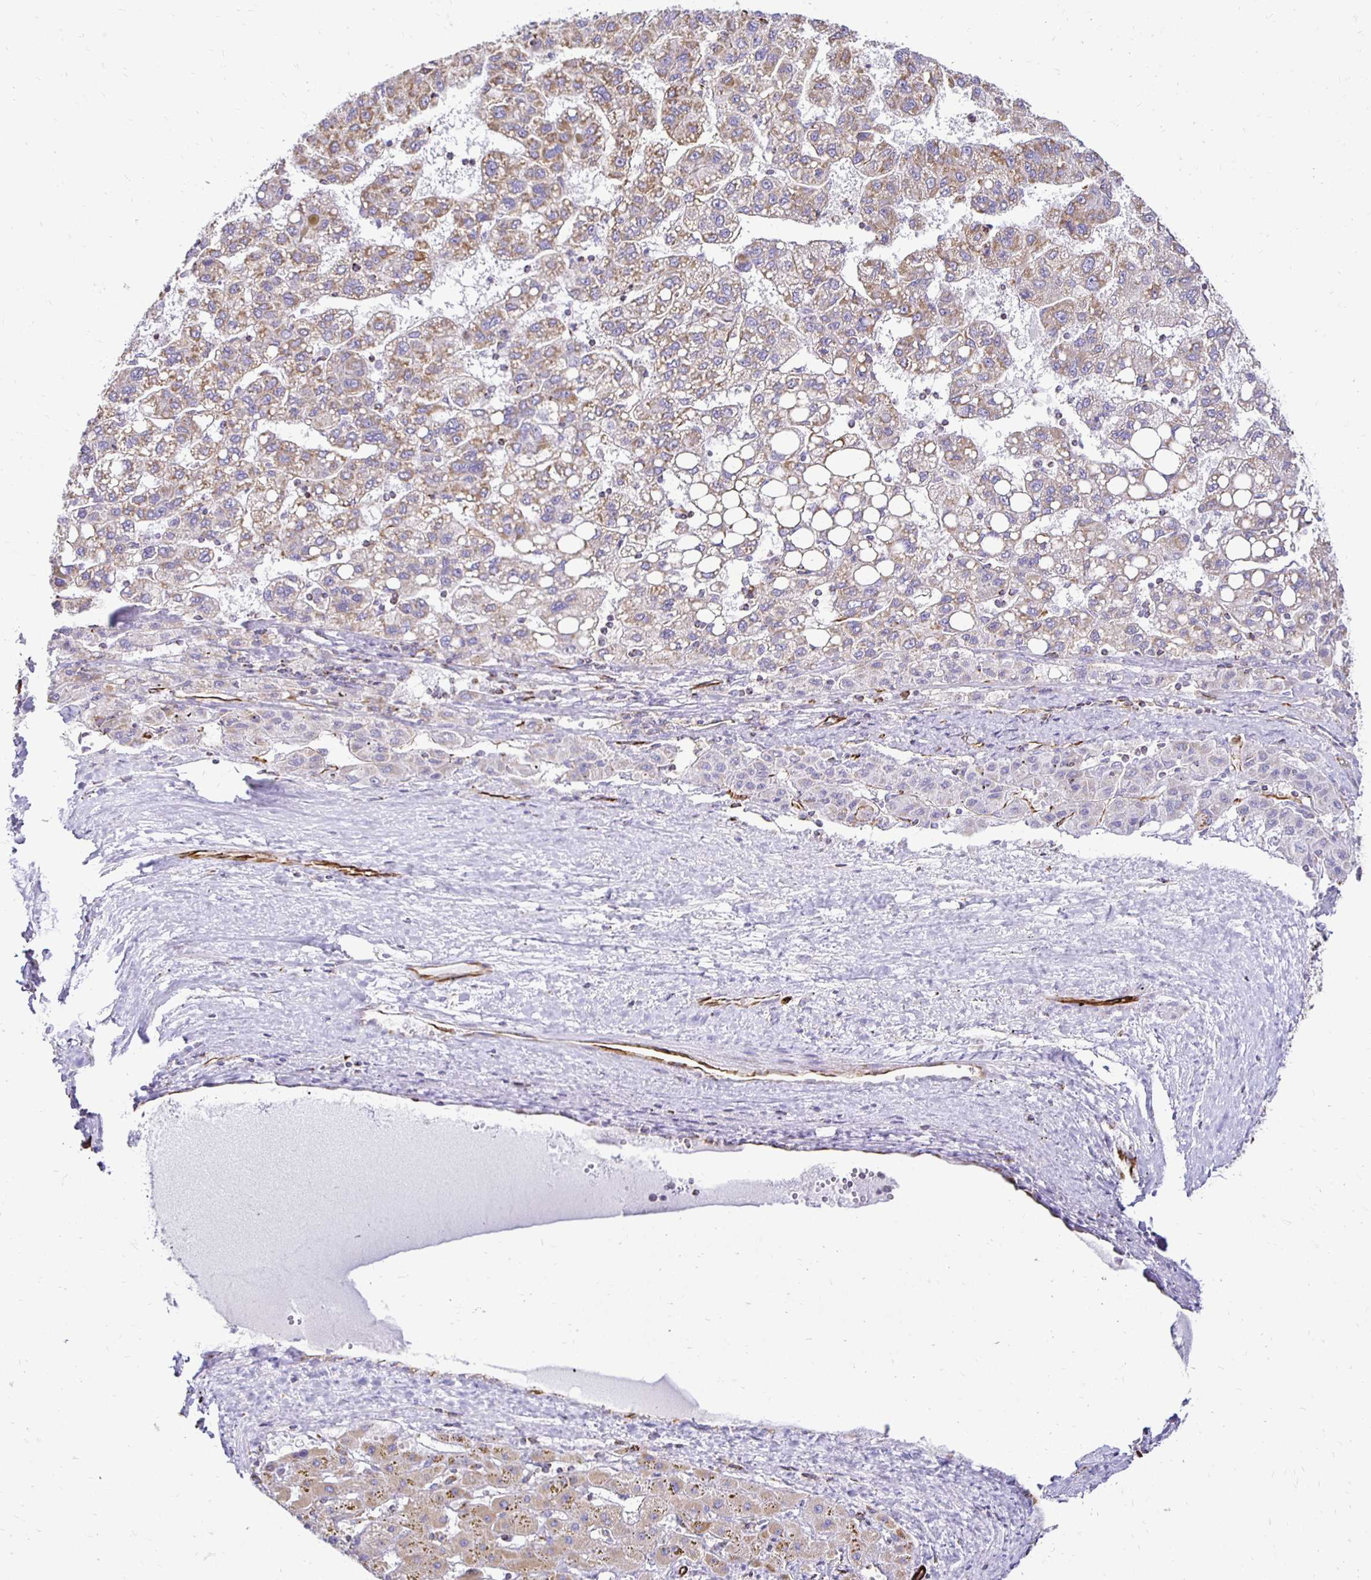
{"staining": {"intensity": "weak", "quantity": "25%-75%", "location": "cytoplasmic/membranous"}, "tissue": "liver cancer", "cell_type": "Tumor cells", "image_type": "cancer", "snomed": [{"axis": "morphology", "description": "Carcinoma, Hepatocellular, NOS"}, {"axis": "topography", "description": "Liver"}], "caption": "Immunohistochemistry histopathology image of human liver hepatocellular carcinoma stained for a protein (brown), which exhibits low levels of weak cytoplasmic/membranous expression in about 25%-75% of tumor cells.", "gene": "PLAAT2", "patient": {"sex": "female", "age": 82}}